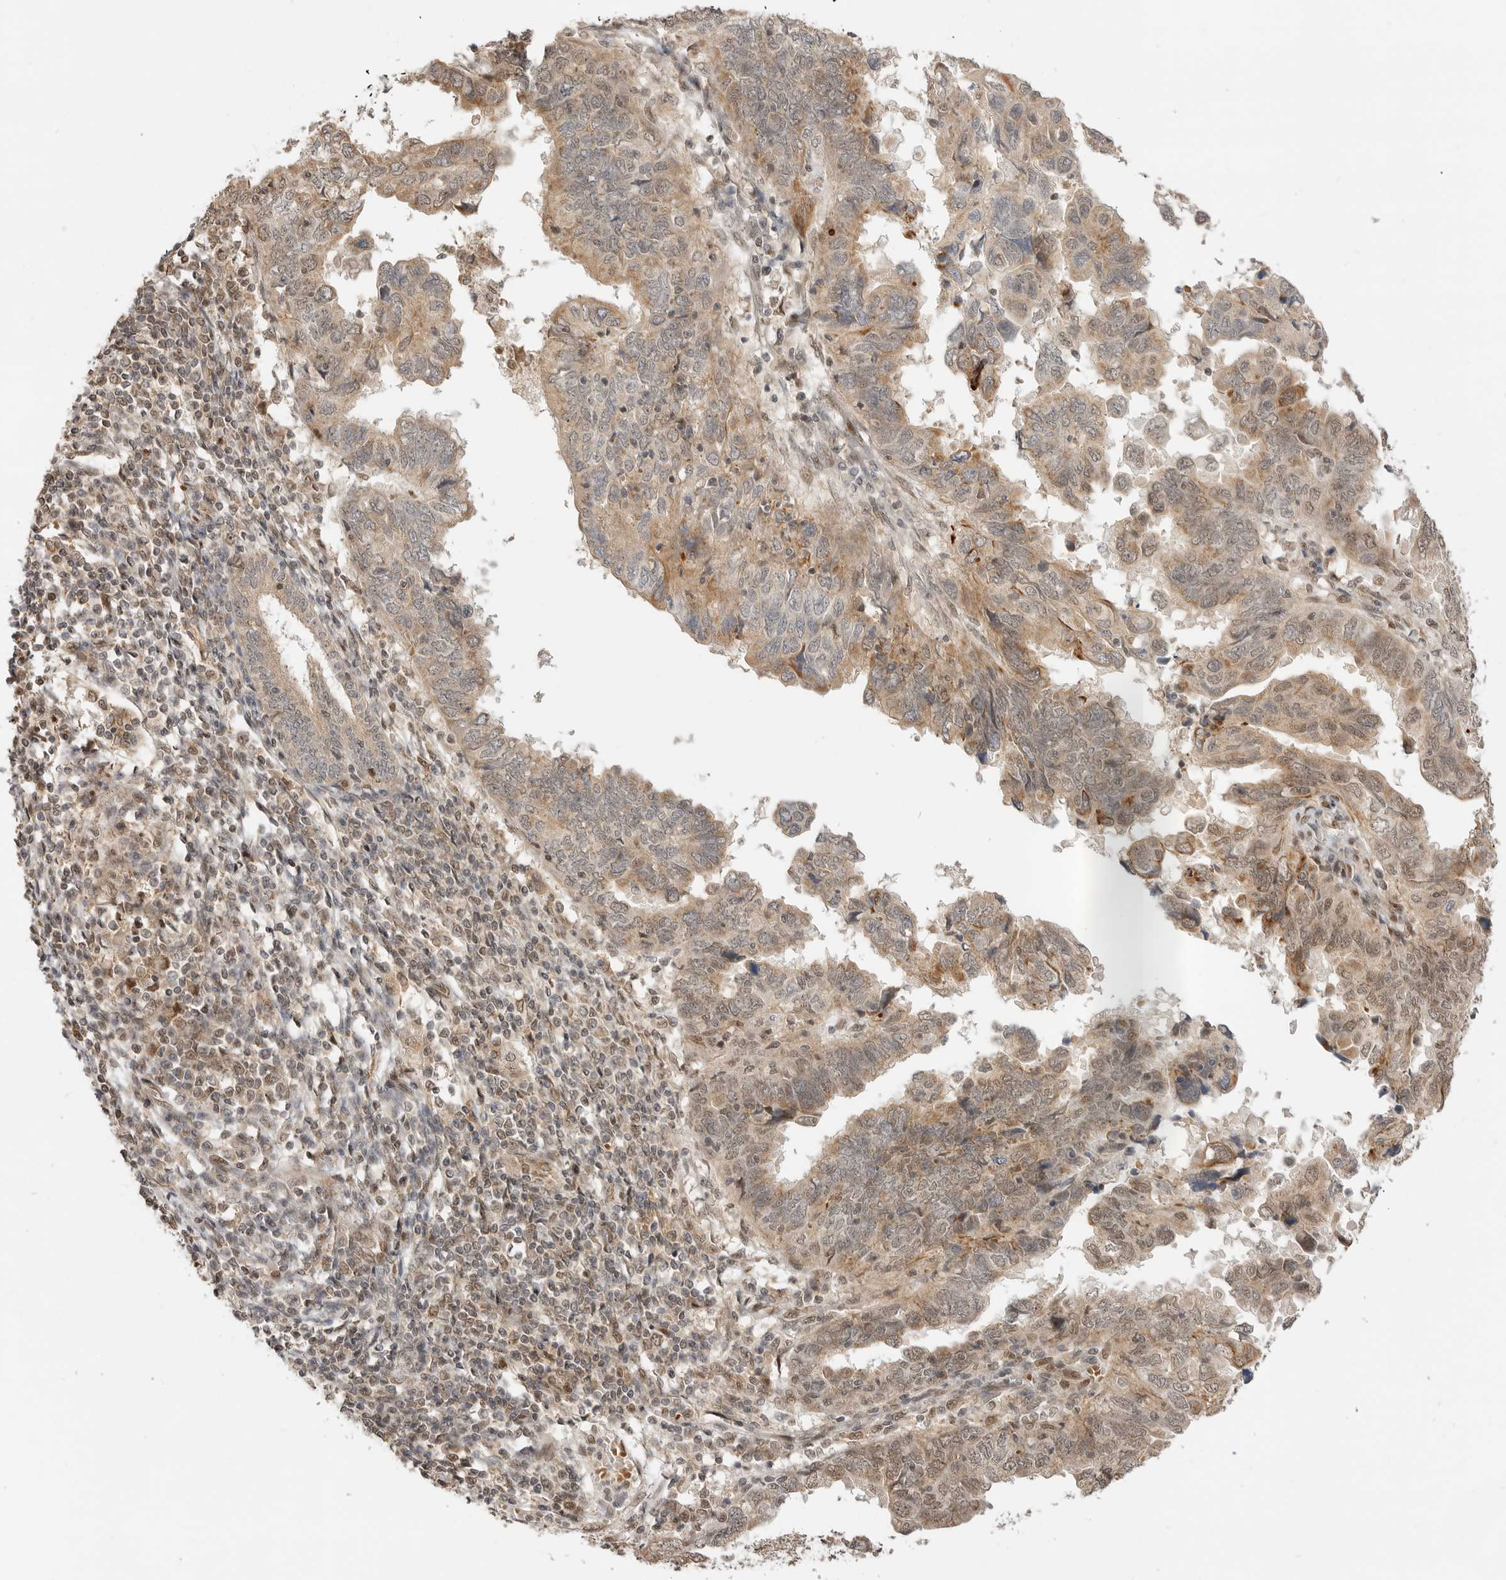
{"staining": {"intensity": "weak", "quantity": ">75%", "location": "cytoplasmic/membranous,nuclear"}, "tissue": "endometrial cancer", "cell_type": "Tumor cells", "image_type": "cancer", "snomed": [{"axis": "morphology", "description": "Adenocarcinoma, NOS"}, {"axis": "topography", "description": "Uterus"}], "caption": "High-power microscopy captured an IHC photomicrograph of endometrial cancer (adenocarcinoma), revealing weak cytoplasmic/membranous and nuclear staining in about >75% of tumor cells.", "gene": "ALKAL1", "patient": {"sex": "female", "age": 77}}